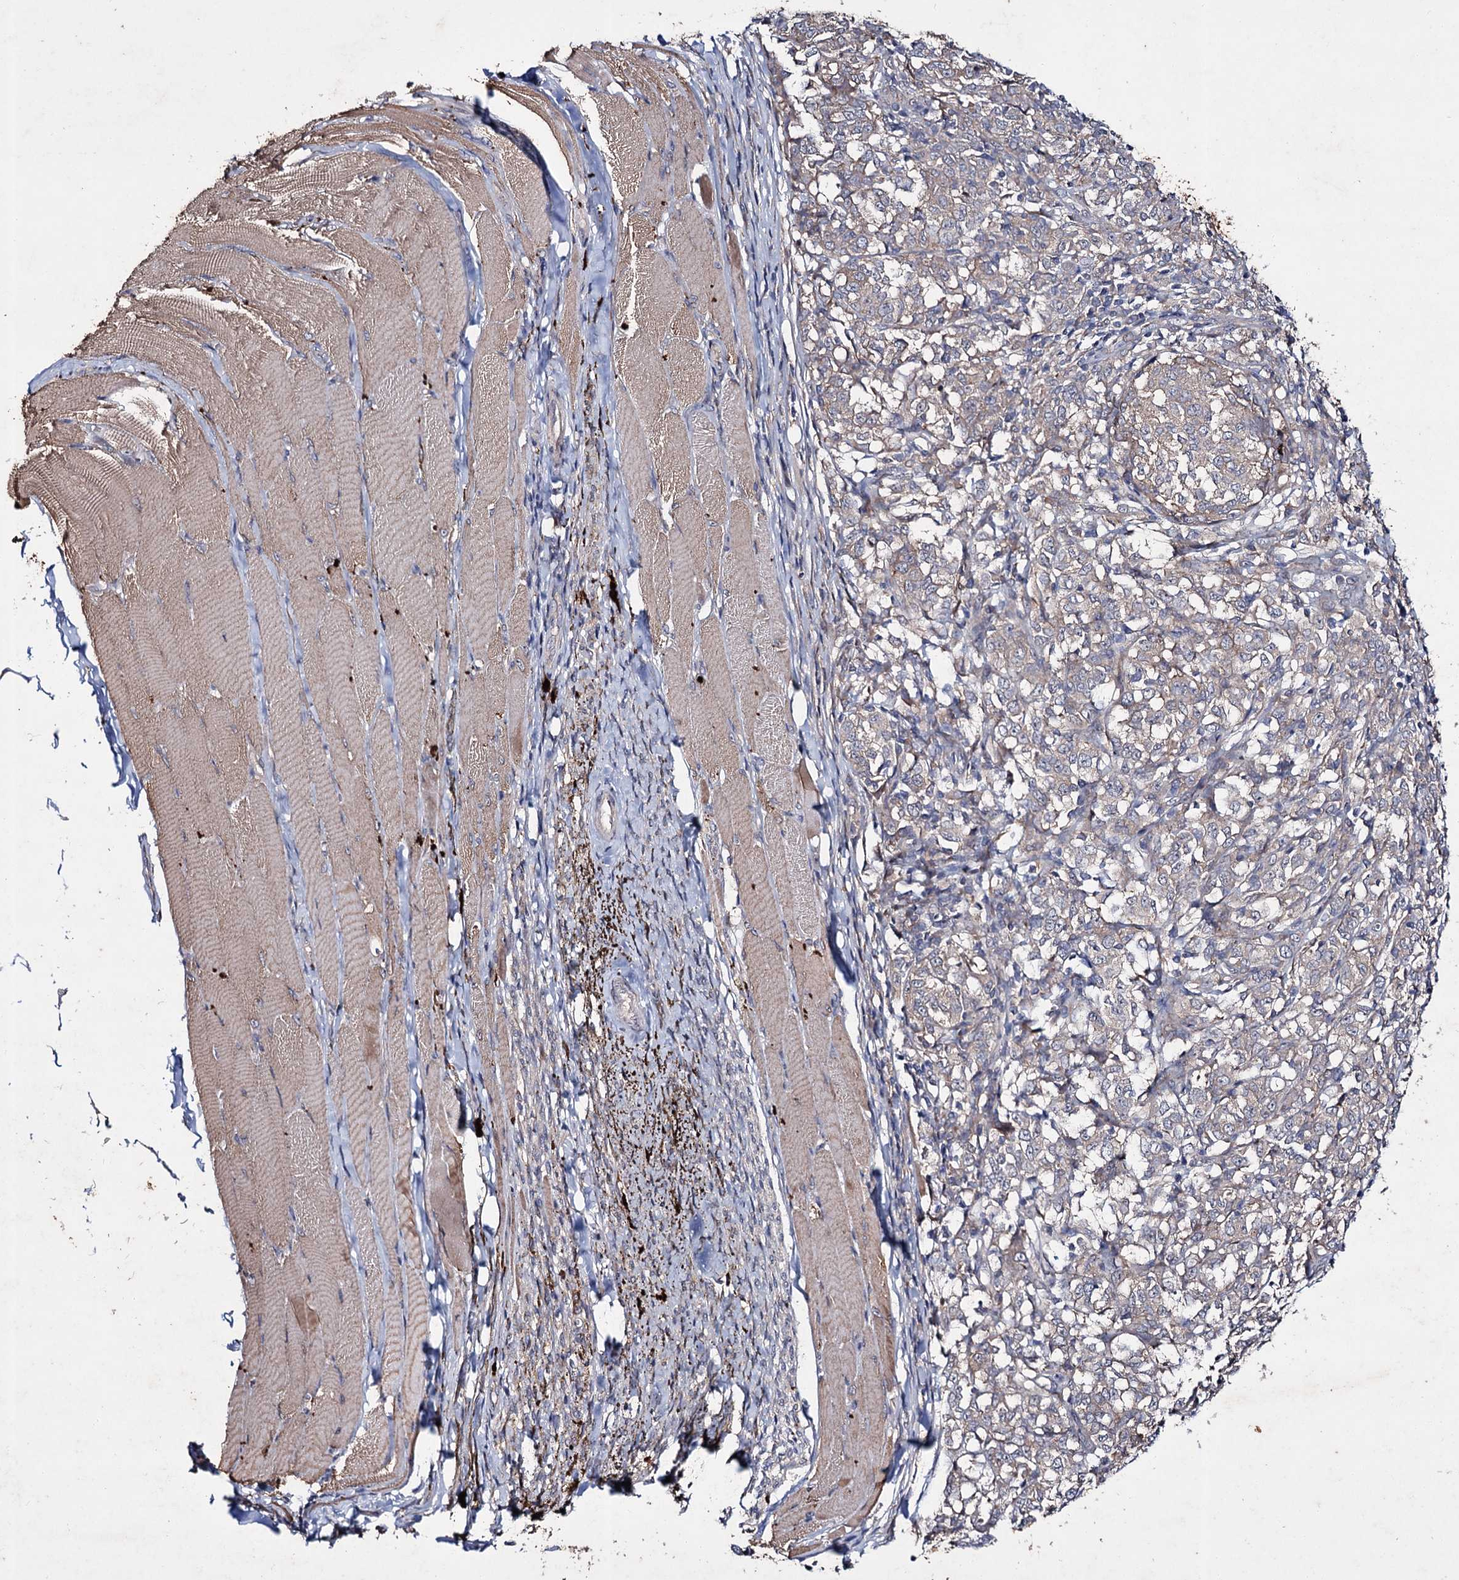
{"staining": {"intensity": "negative", "quantity": "none", "location": "none"}, "tissue": "melanoma", "cell_type": "Tumor cells", "image_type": "cancer", "snomed": [{"axis": "morphology", "description": "Malignant melanoma, NOS"}, {"axis": "topography", "description": "Skin"}], "caption": "This is a micrograph of IHC staining of melanoma, which shows no staining in tumor cells.", "gene": "PTPN3", "patient": {"sex": "female", "age": 72}}